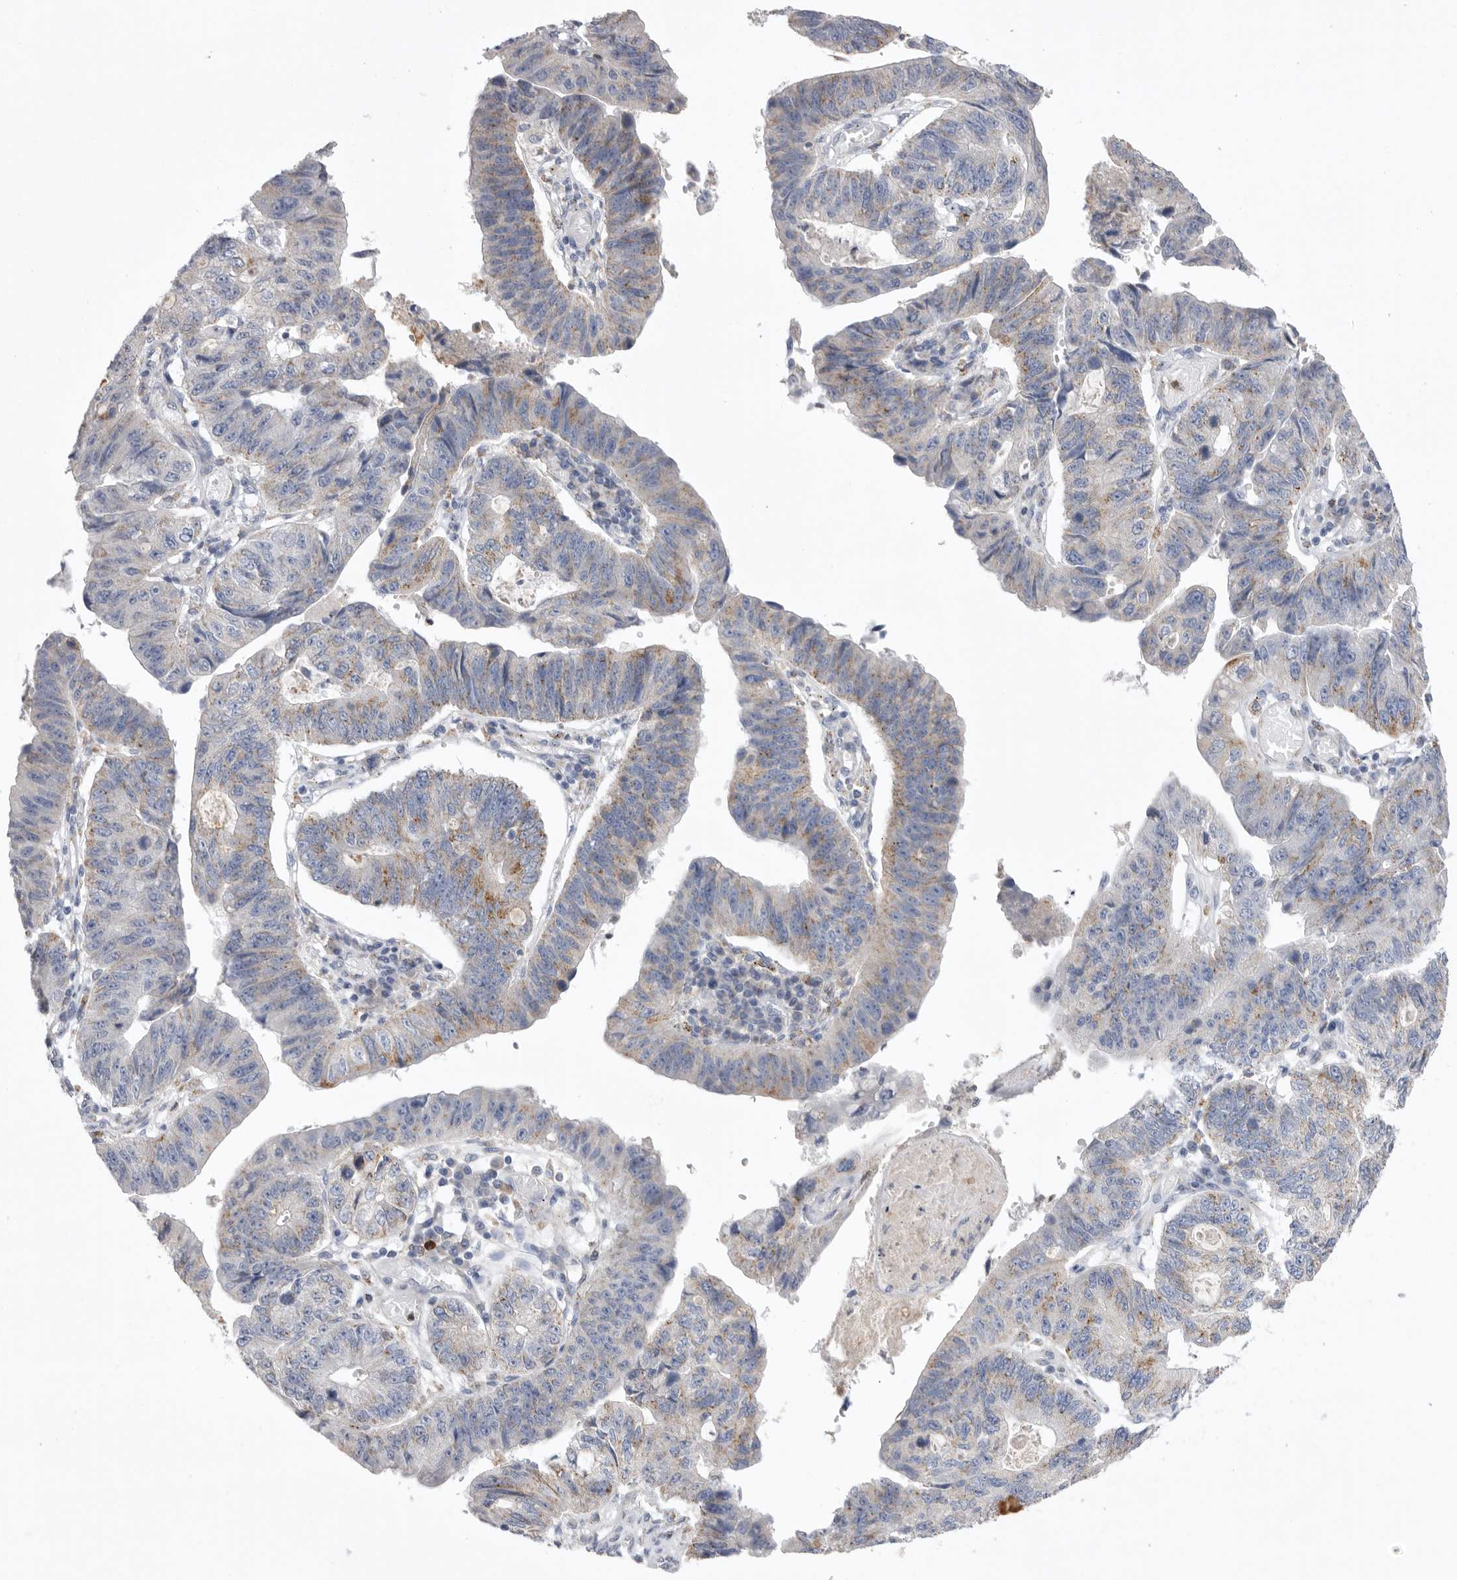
{"staining": {"intensity": "moderate", "quantity": "<25%", "location": "cytoplasmic/membranous"}, "tissue": "stomach cancer", "cell_type": "Tumor cells", "image_type": "cancer", "snomed": [{"axis": "morphology", "description": "Adenocarcinoma, NOS"}, {"axis": "topography", "description": "Stomach"}], "caption": "An immunohistochemistry image of tumor tissue is shown. Protein staining in brown highlights moderate cytoplasmic/membranous positivity in stomach adenocarcinoma within tumor cells. (IHC, brightfield microscopy, high magnification).", "gene": "CCDC126", "patient": {"sex": "male", "age": 59}}